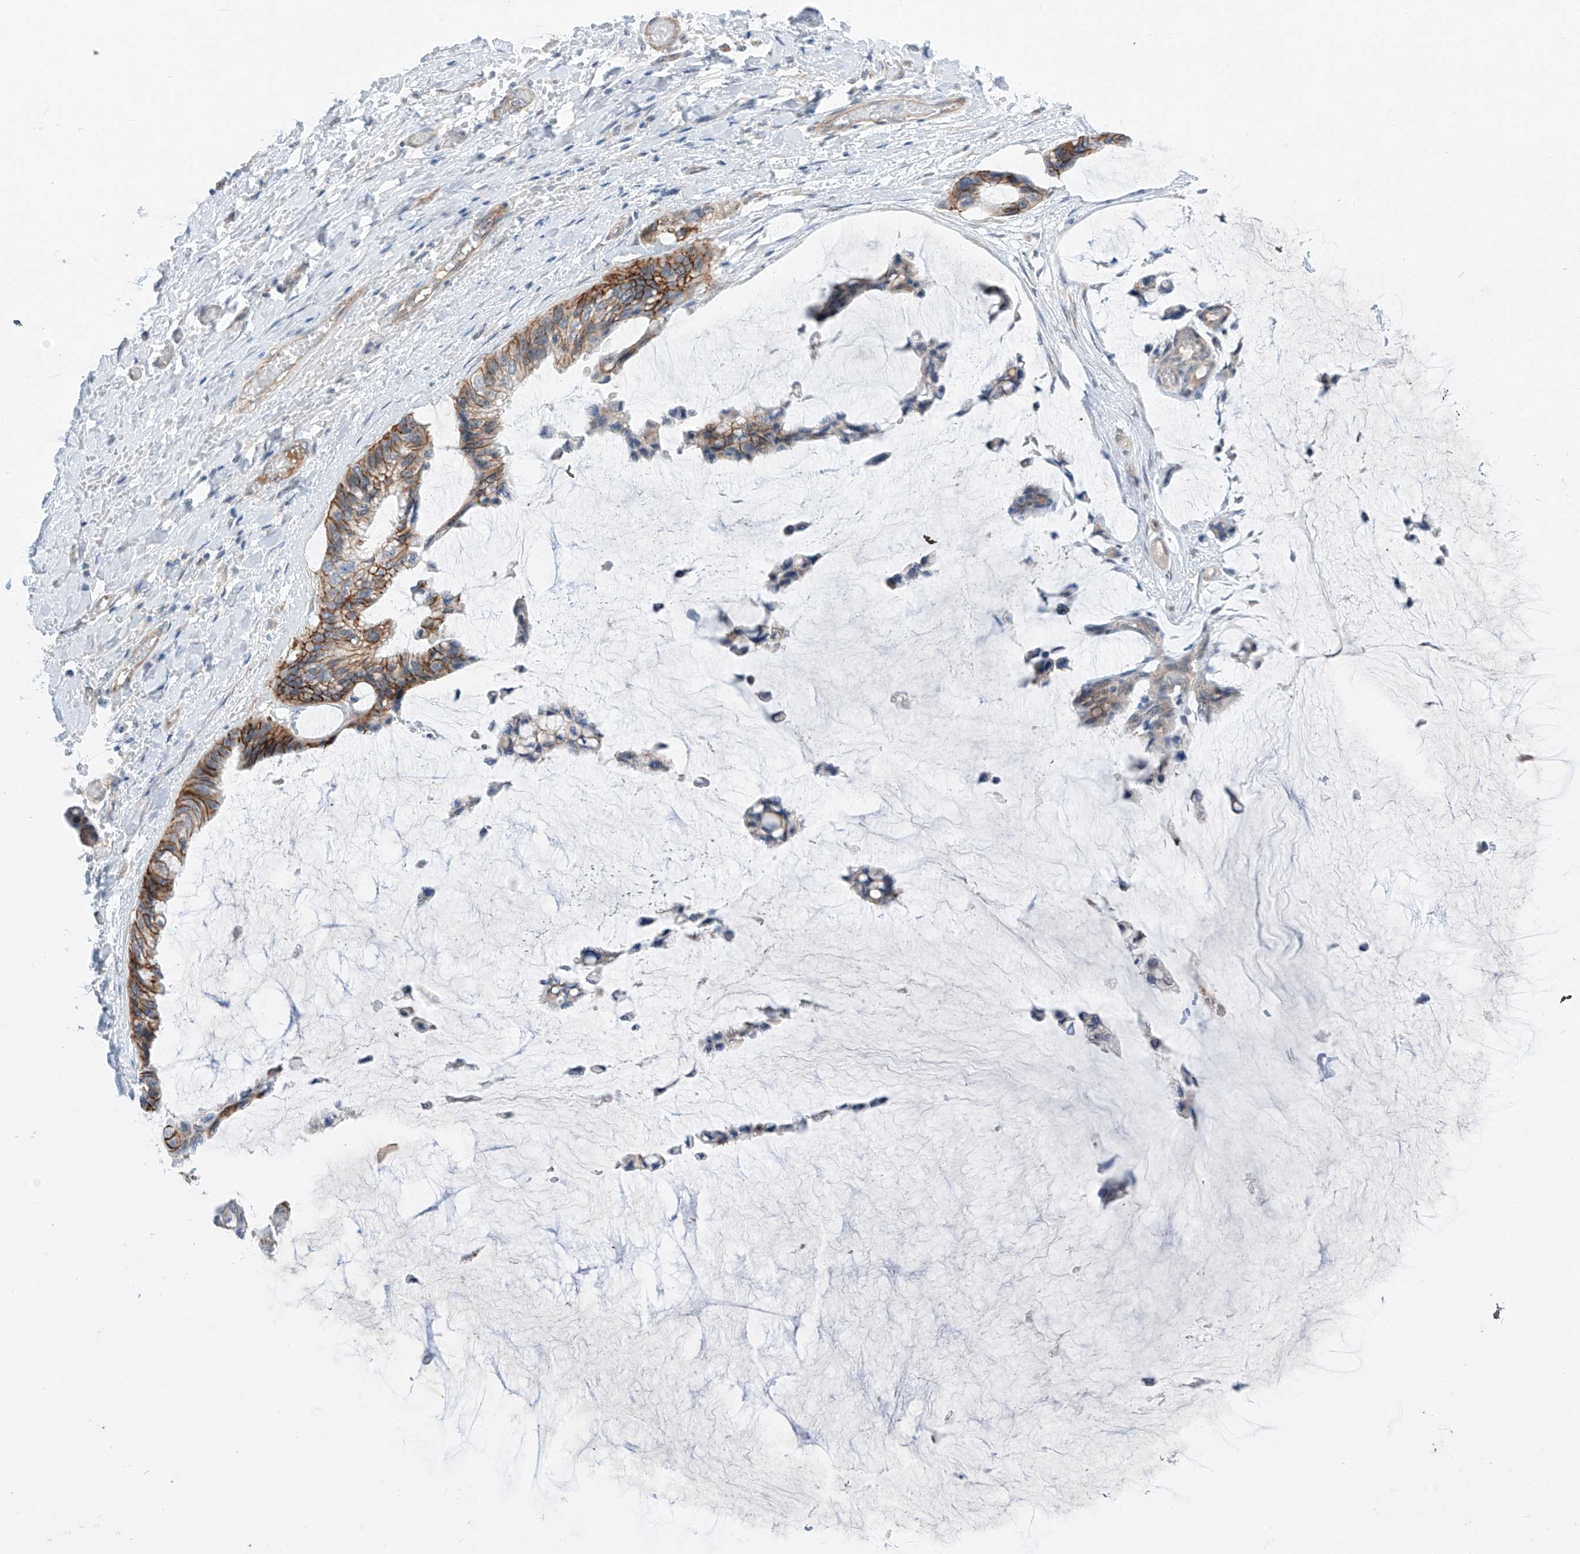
{"staining": {"intensity": "moderate", "quantity": ">75%", "location": "cytoplasmic/membranous"}, "tissue": "ovarian cancer", "cell_type": "Tumor cells", "image_type": "cancer", "snomed": [{"axis": "morphology", "description": "Cystadenocarcinoma, mucinous, NOS"}, {"axis": "topography", "description": "Ovary"}], "caption": "Ovarian cancer stained with a protein marker shows moderate staining in tumor cells.", "gene": "ABLIM2", "patient": {"sex": "female", "age": 39}}